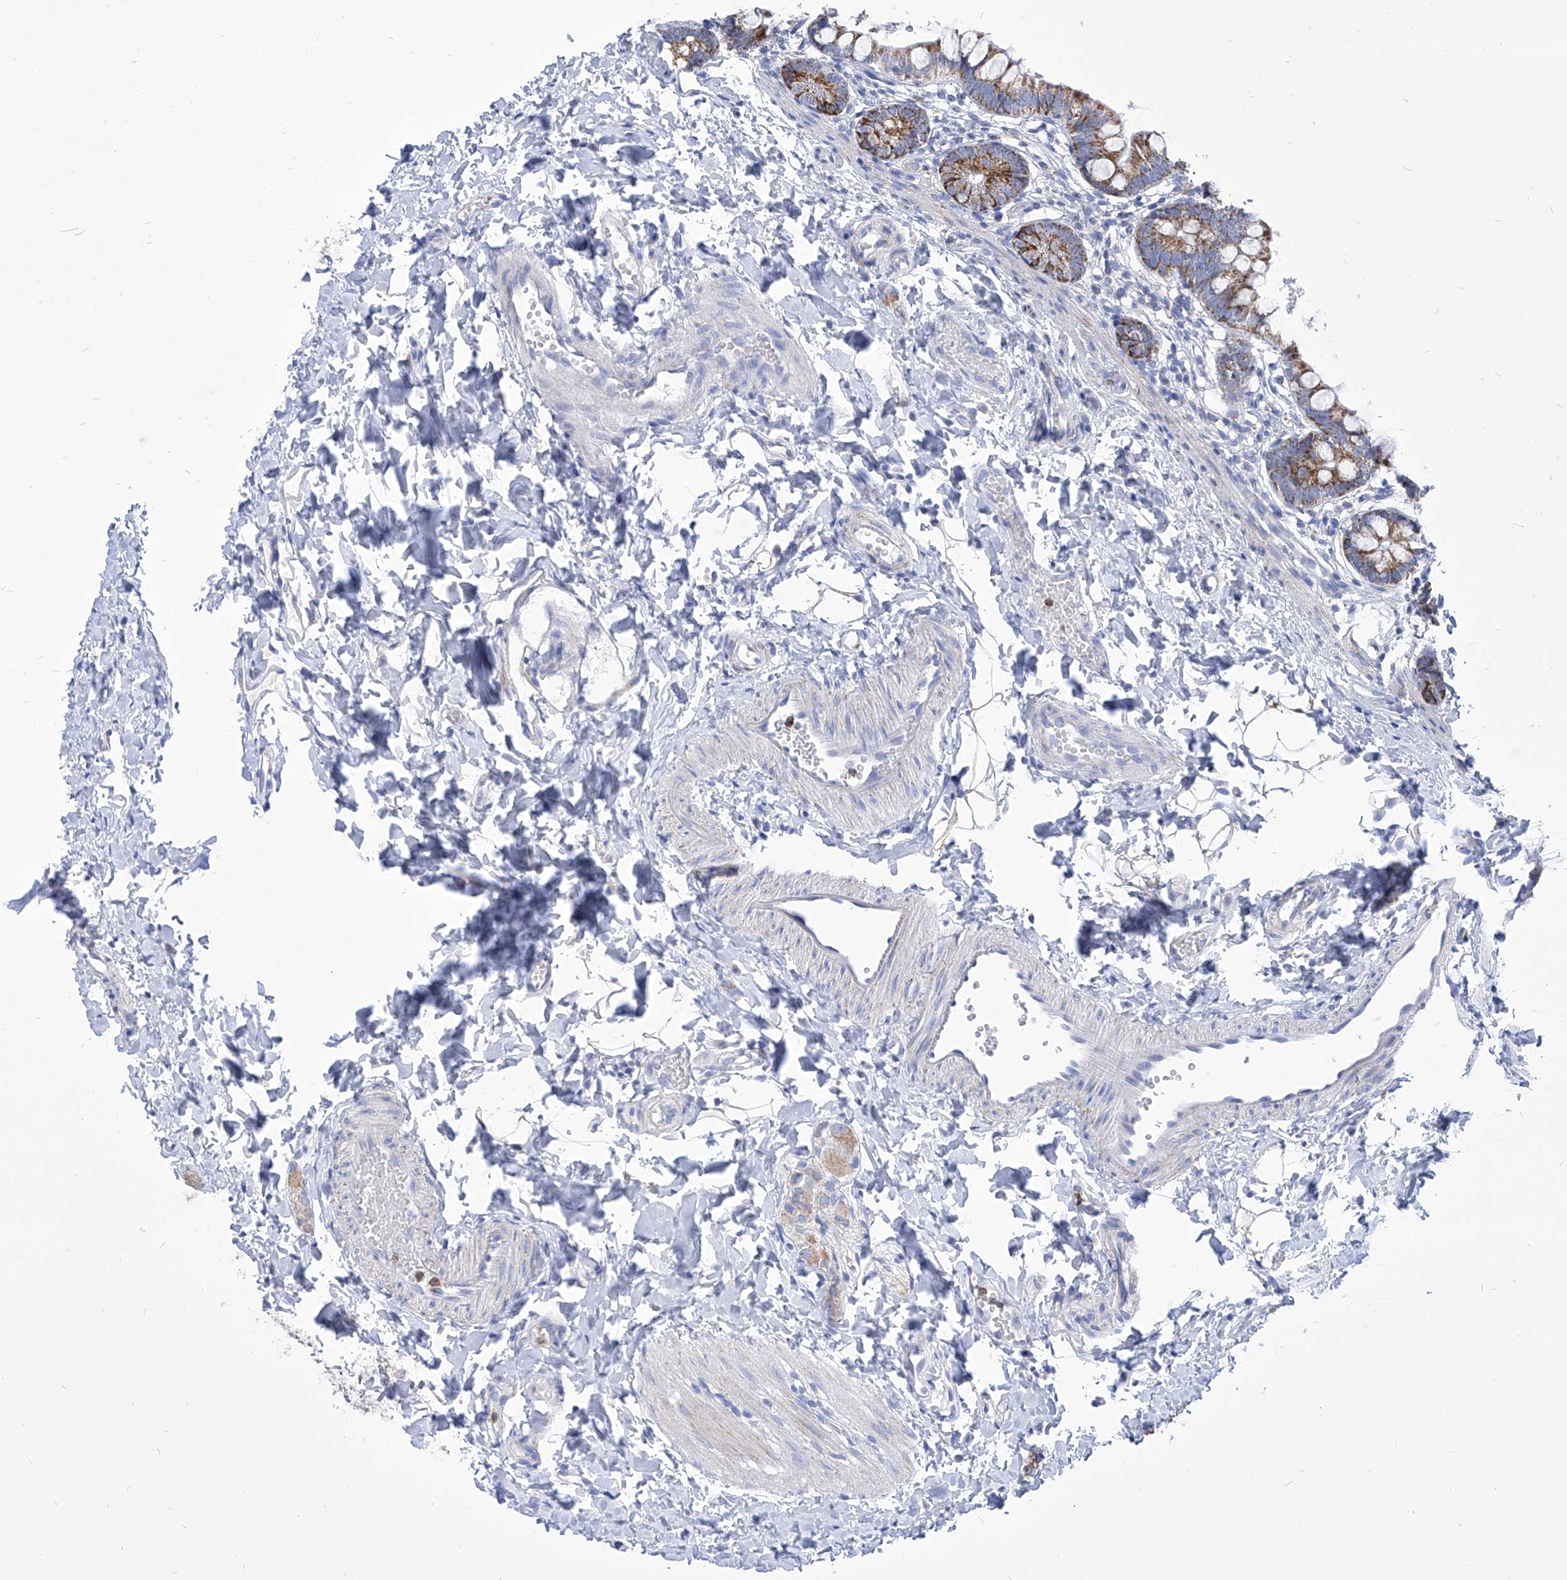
{"staining": {"intensity": "strong", "quantity": ">75%", "location": "cytoplasmic/membranous"}, "tissue": "small intestine", "cell_type": "Glandular cells", "image_type": "normal", "snomed": [{"axis": "morphology", "description": "Normal tissue, NOS"}, {"axis": "topography", "description": "Small intestine"}], "caption": "High-power microscopy captured an IHC image of unremarkable small intestine, revealing strong cytoplasmic/membranous expression in about >75% of glandular cells. (DAB (3,3'-diaminobenzidine) IHC with brightfield microscopy, high magnification).", "gene": "COQ3", "patient": {"sex": "male", "age": 7}}